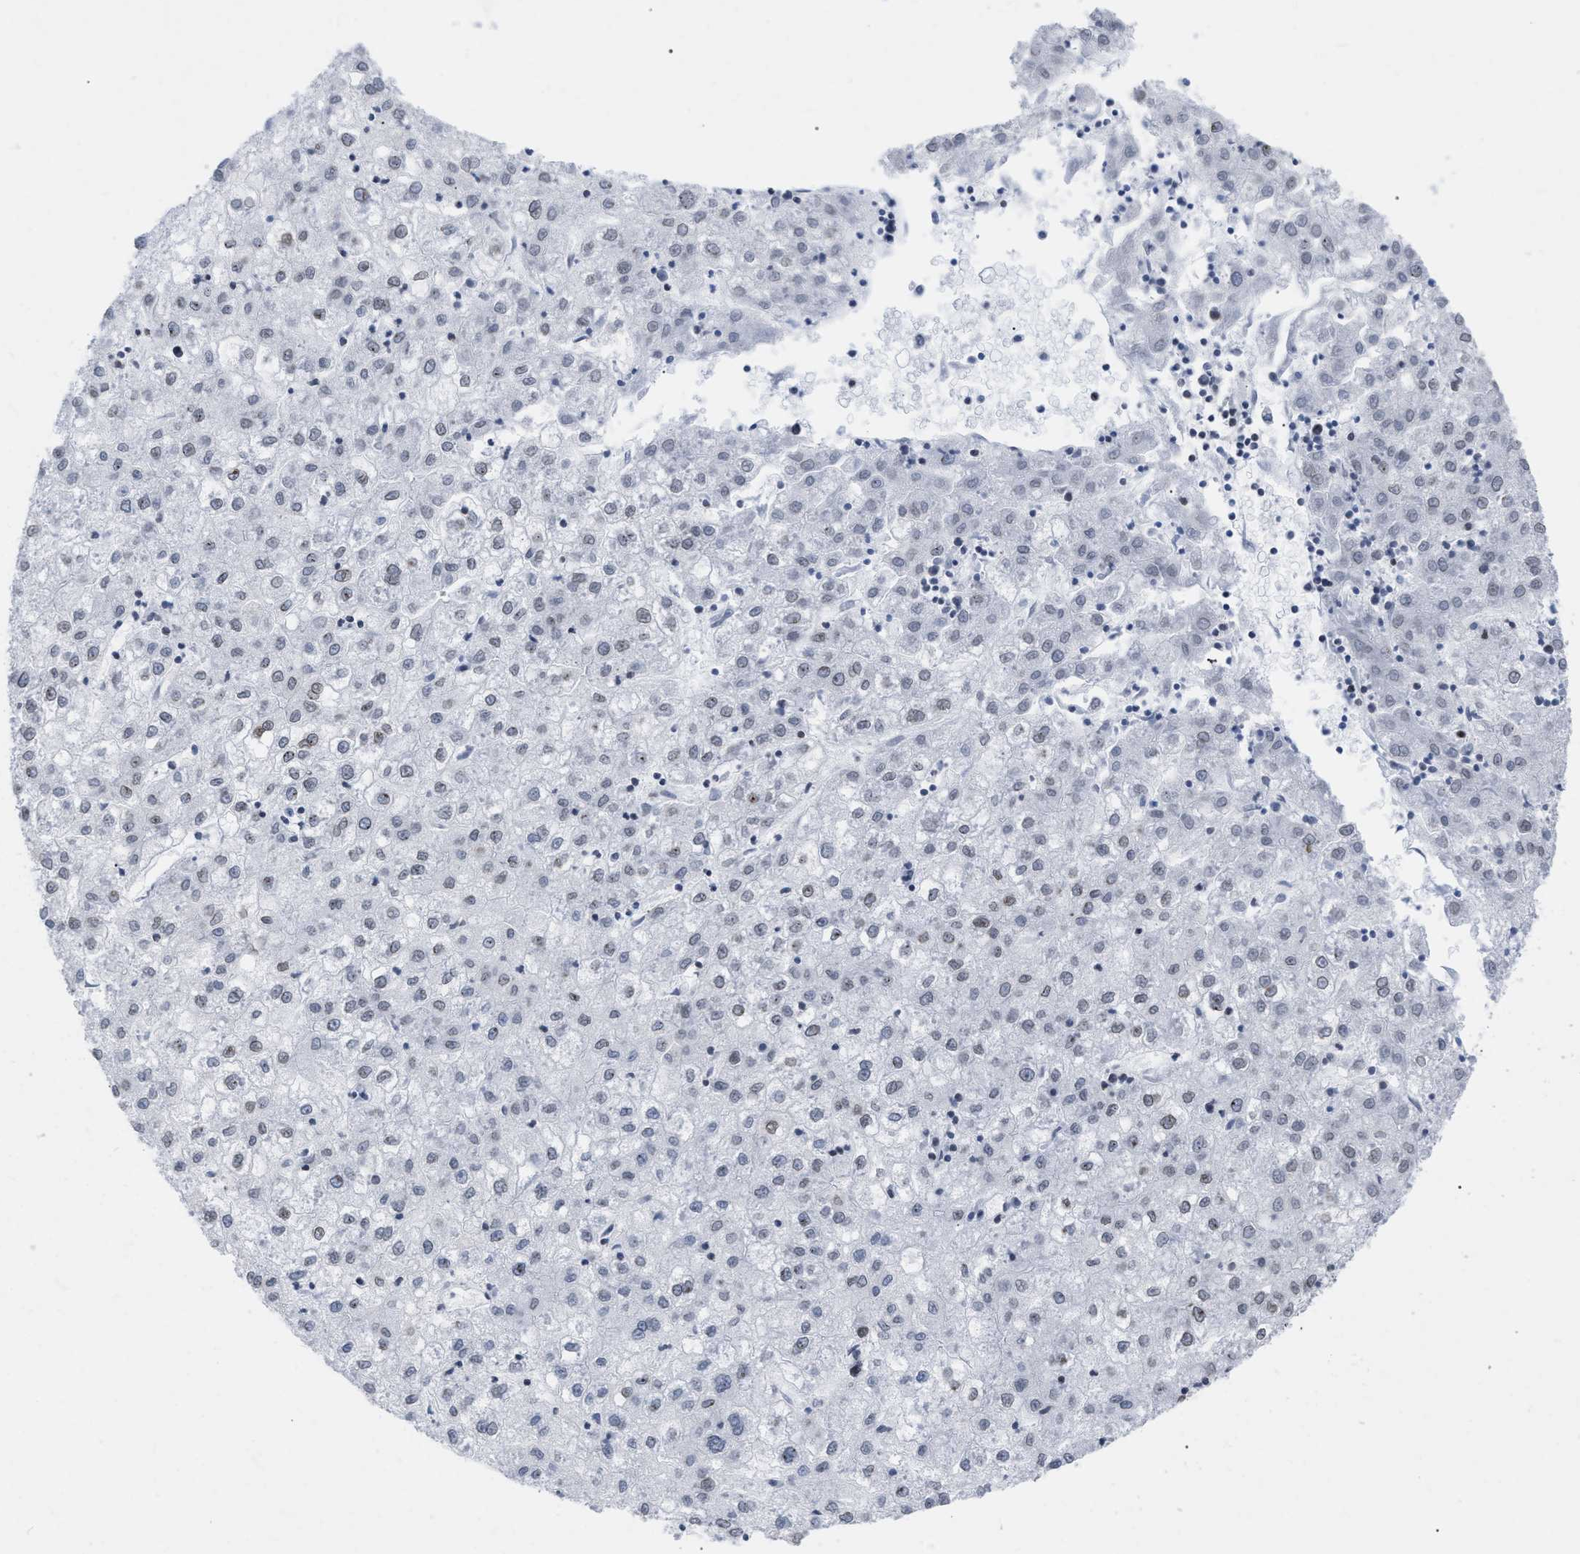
{"staining": {"intensity": "weak", "quantity": "25%-75%", "location": "nuclear"}, "tissue": "liver cancer", "cell_type": "Tumor cells", "image_type": "cancer", "snomed": [{"axis": "morphology", "description": "Carcinoma, Hepatocellular, NOS"}, {"axis": "topography", "description": "Liver"}], "caption": "Immunohistochemistry (IHC) (DAB (3,3'-diaminobenzidine)) staining of human liver cancer demonstrates weak nuclear protein staining in about 25%-75% of tumor cells.", "gene": "TPR", "patient": {"sex": "male", "age": 72}}